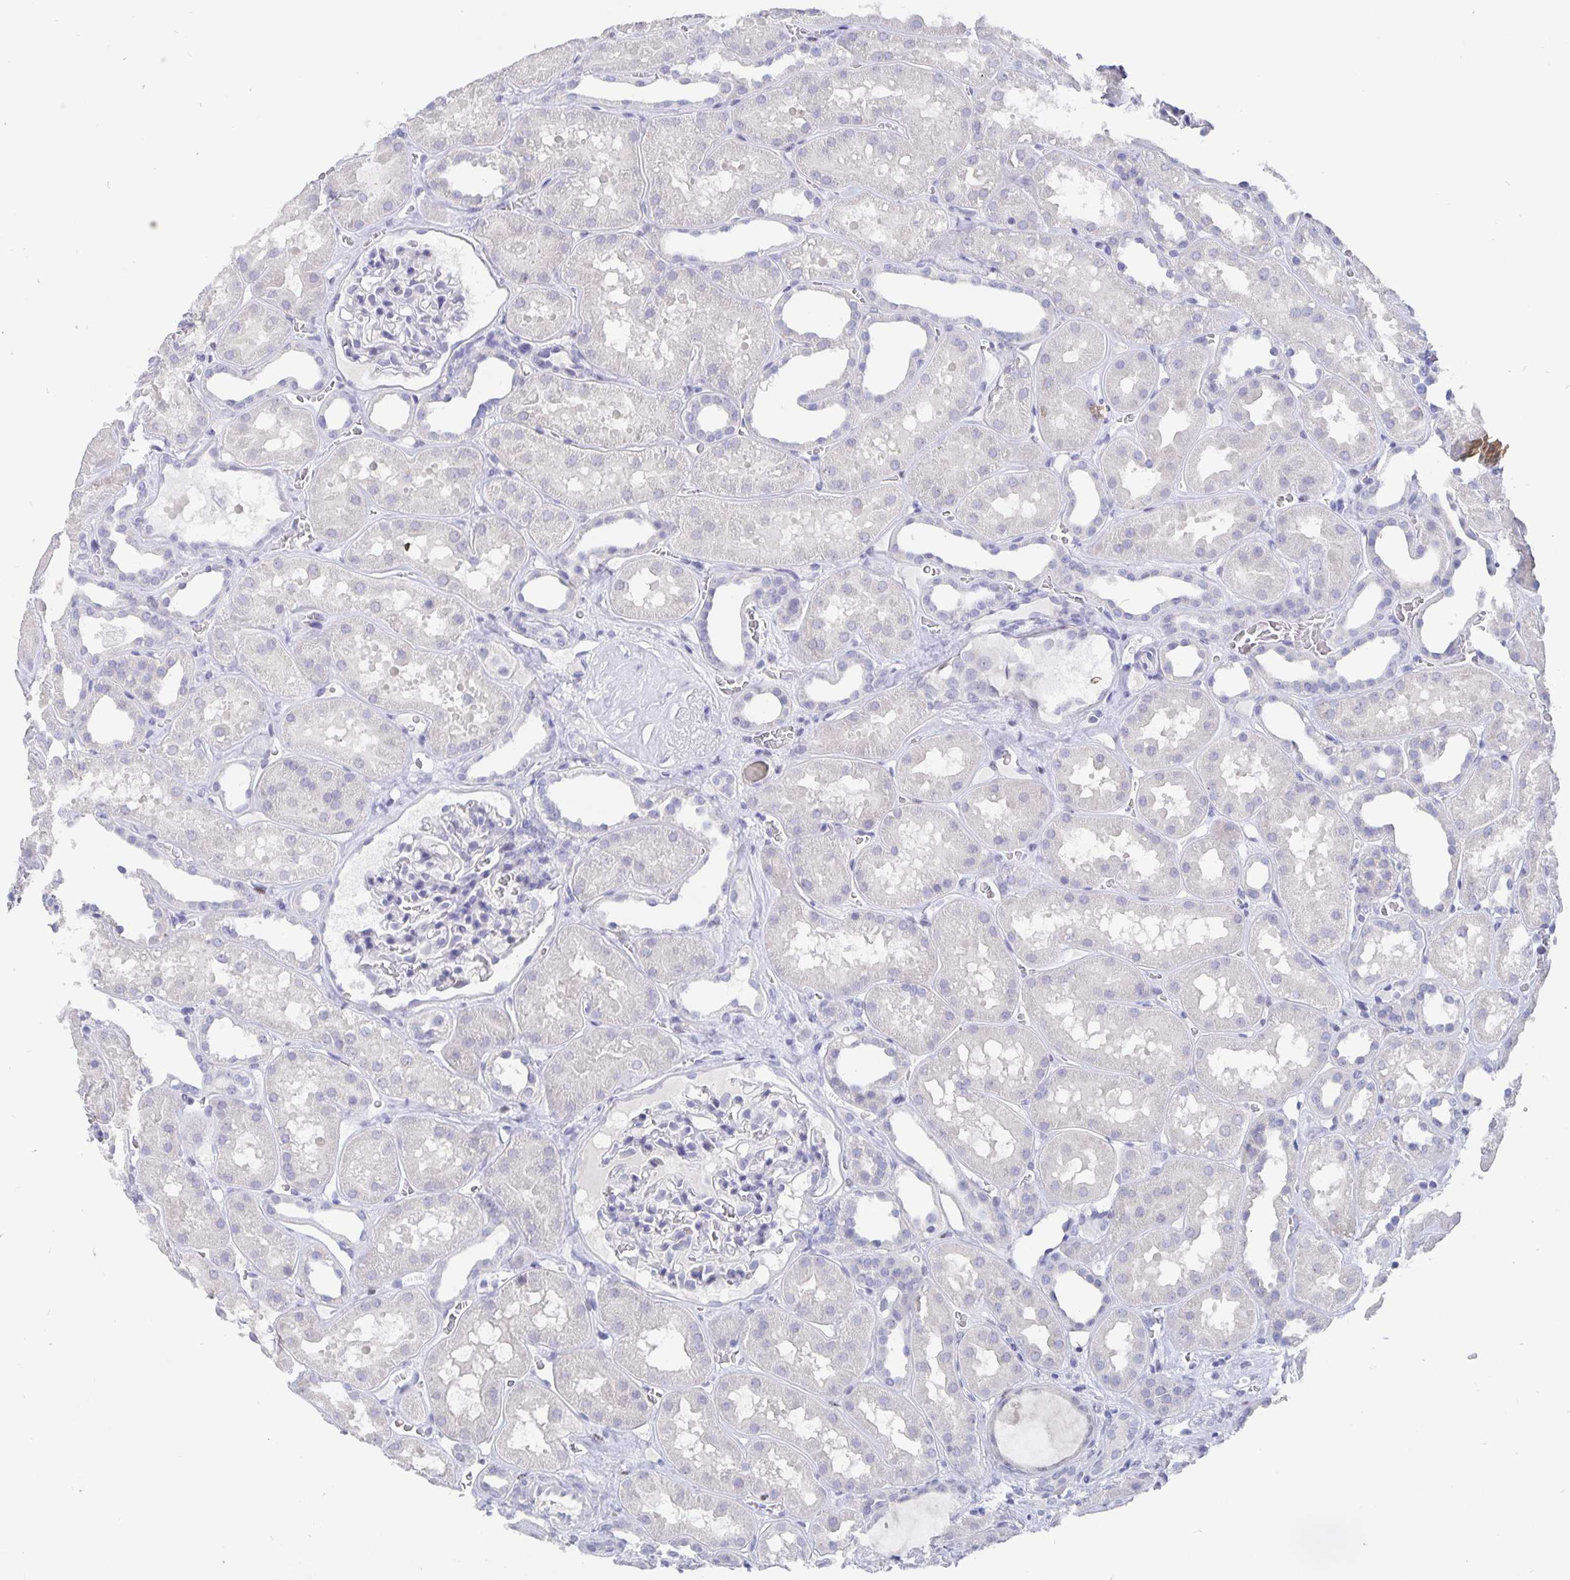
{"staining": {"intensity": "negative", "quantity": "none", "location": "none"}, "tissue": "kidney", "cell_type": "Cells in glomeruli", "image_type": "normal", "snomed": [{"axis": "morphology", "description": "Normal tissue, NOS"}, {"axis": "topography", "description": "Kidney"}], "caption": "Immunohistochemistry micrograph of normal kidney stained for a protein (brown), which displays no positivity in cells in glomeruli.", "gene": "SMOC1", "patient": {"sex": "female", "age": 41}}